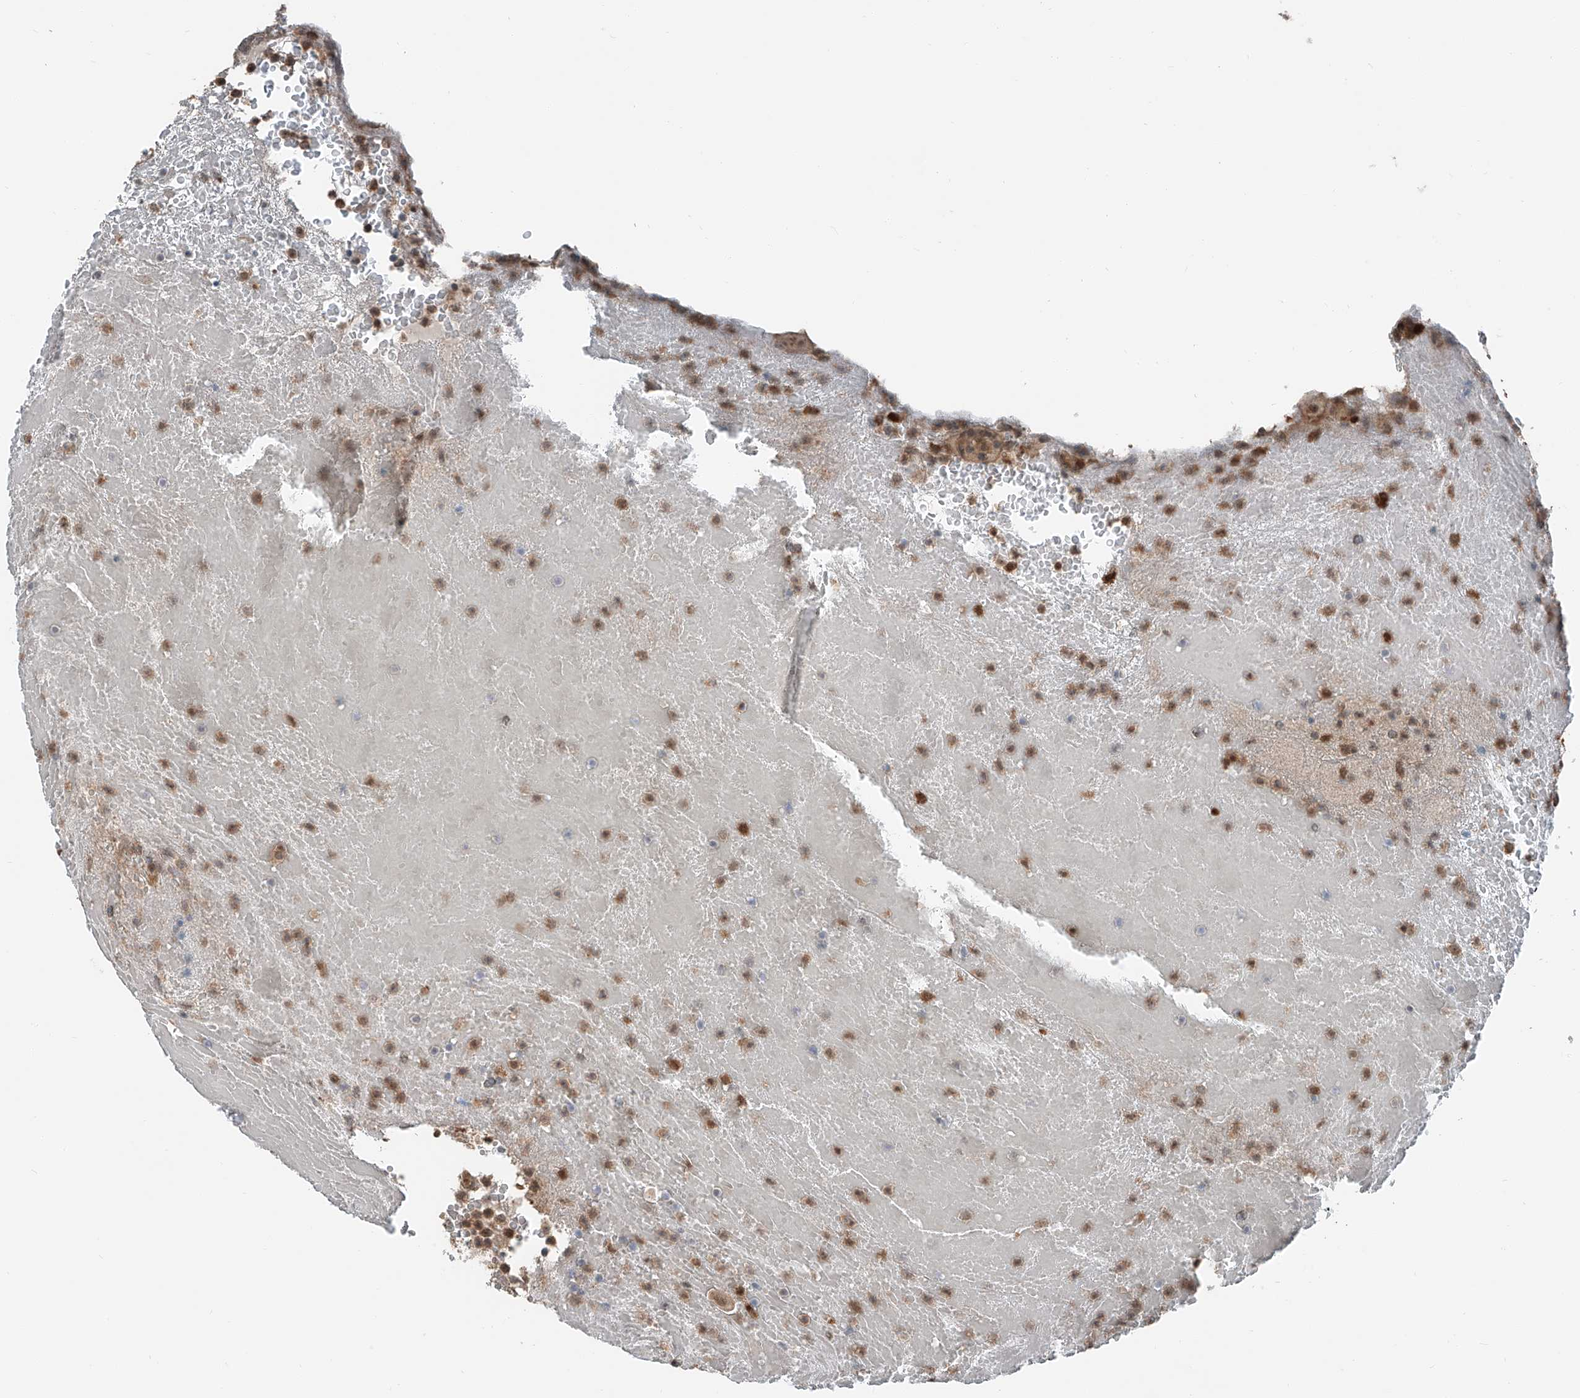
{"staining": {"intensity": "weak", "quantity": ">75%", "location": "nuclear"}, "tissue": "thyroid cancer", "cell_type": "Tumor cells", "image_type": "cancer", "snomed": [{"axis": "morphology", "description": "Papillary adenocarcinoma, NOS"}, {"axis": "topography", "description": "Thyroid gland"}], "caption": "Brown immunohistochemical staining in thyroid papillary adenocarcinoma shows weak nuclear expression in about >75% of tumor cells.", "gene": "HSPA6", "patient": {"sex": "male", "age": 77}}